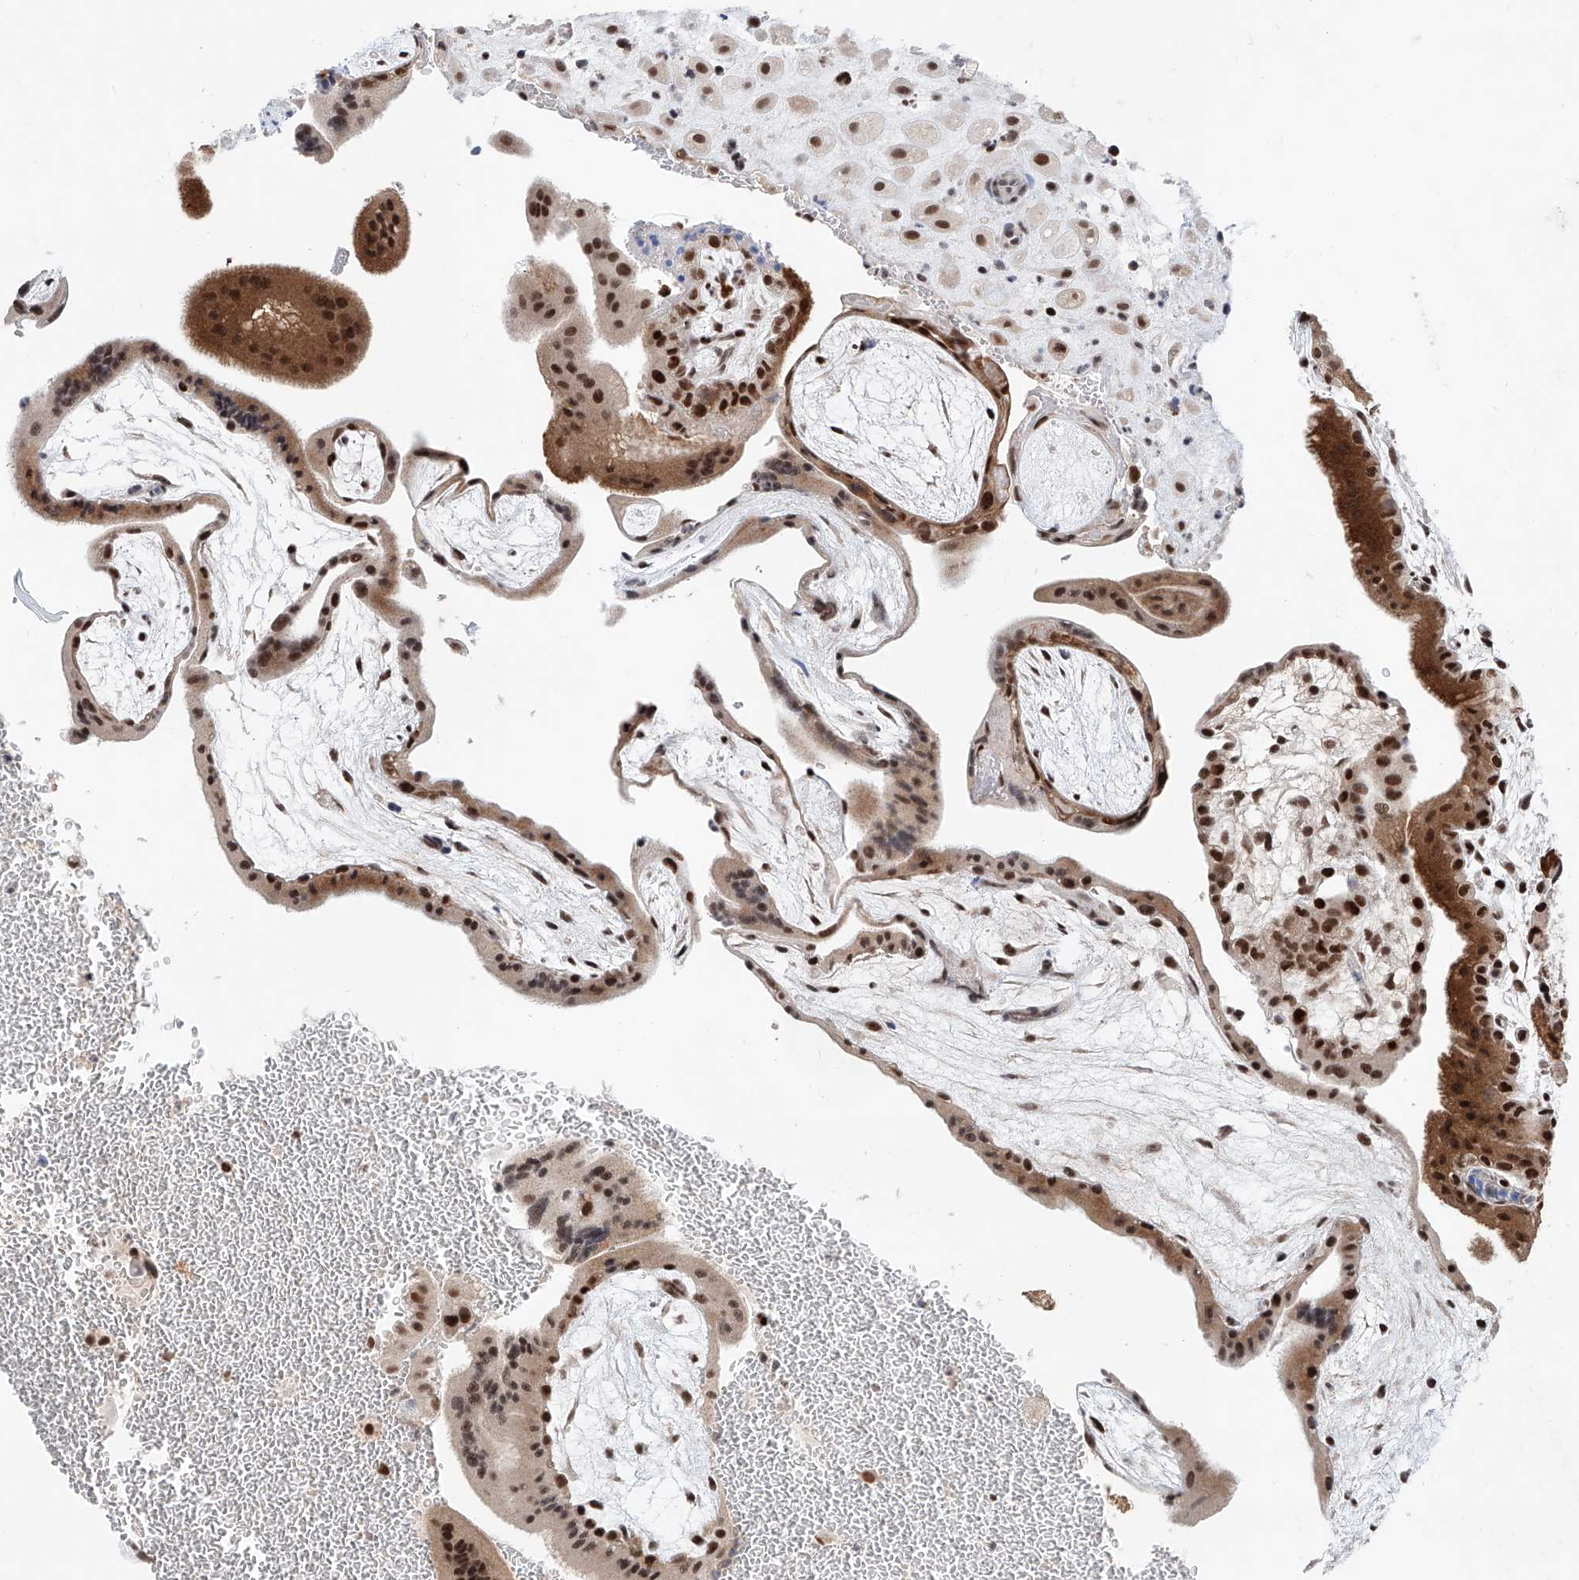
{"staining": {"intensity": "moderate", "quantity": ">75%", "location": "nuclear"}, "tissue": "placenta", "cell_type": "Decidual cells", "image_type": "normal", "snomed": [{"axis": "morphology", "description": "Normal tissue, NOS"}, {"axis": "topography", "description": "Placenta"}], "caption": "Brown immunohistochemical staining in normal placenta shows moderate nuclear positivity in approximately >75% of decidual cells.", "gene": "SNRNP200", "patient": {"sex": "female", "age": 35}}